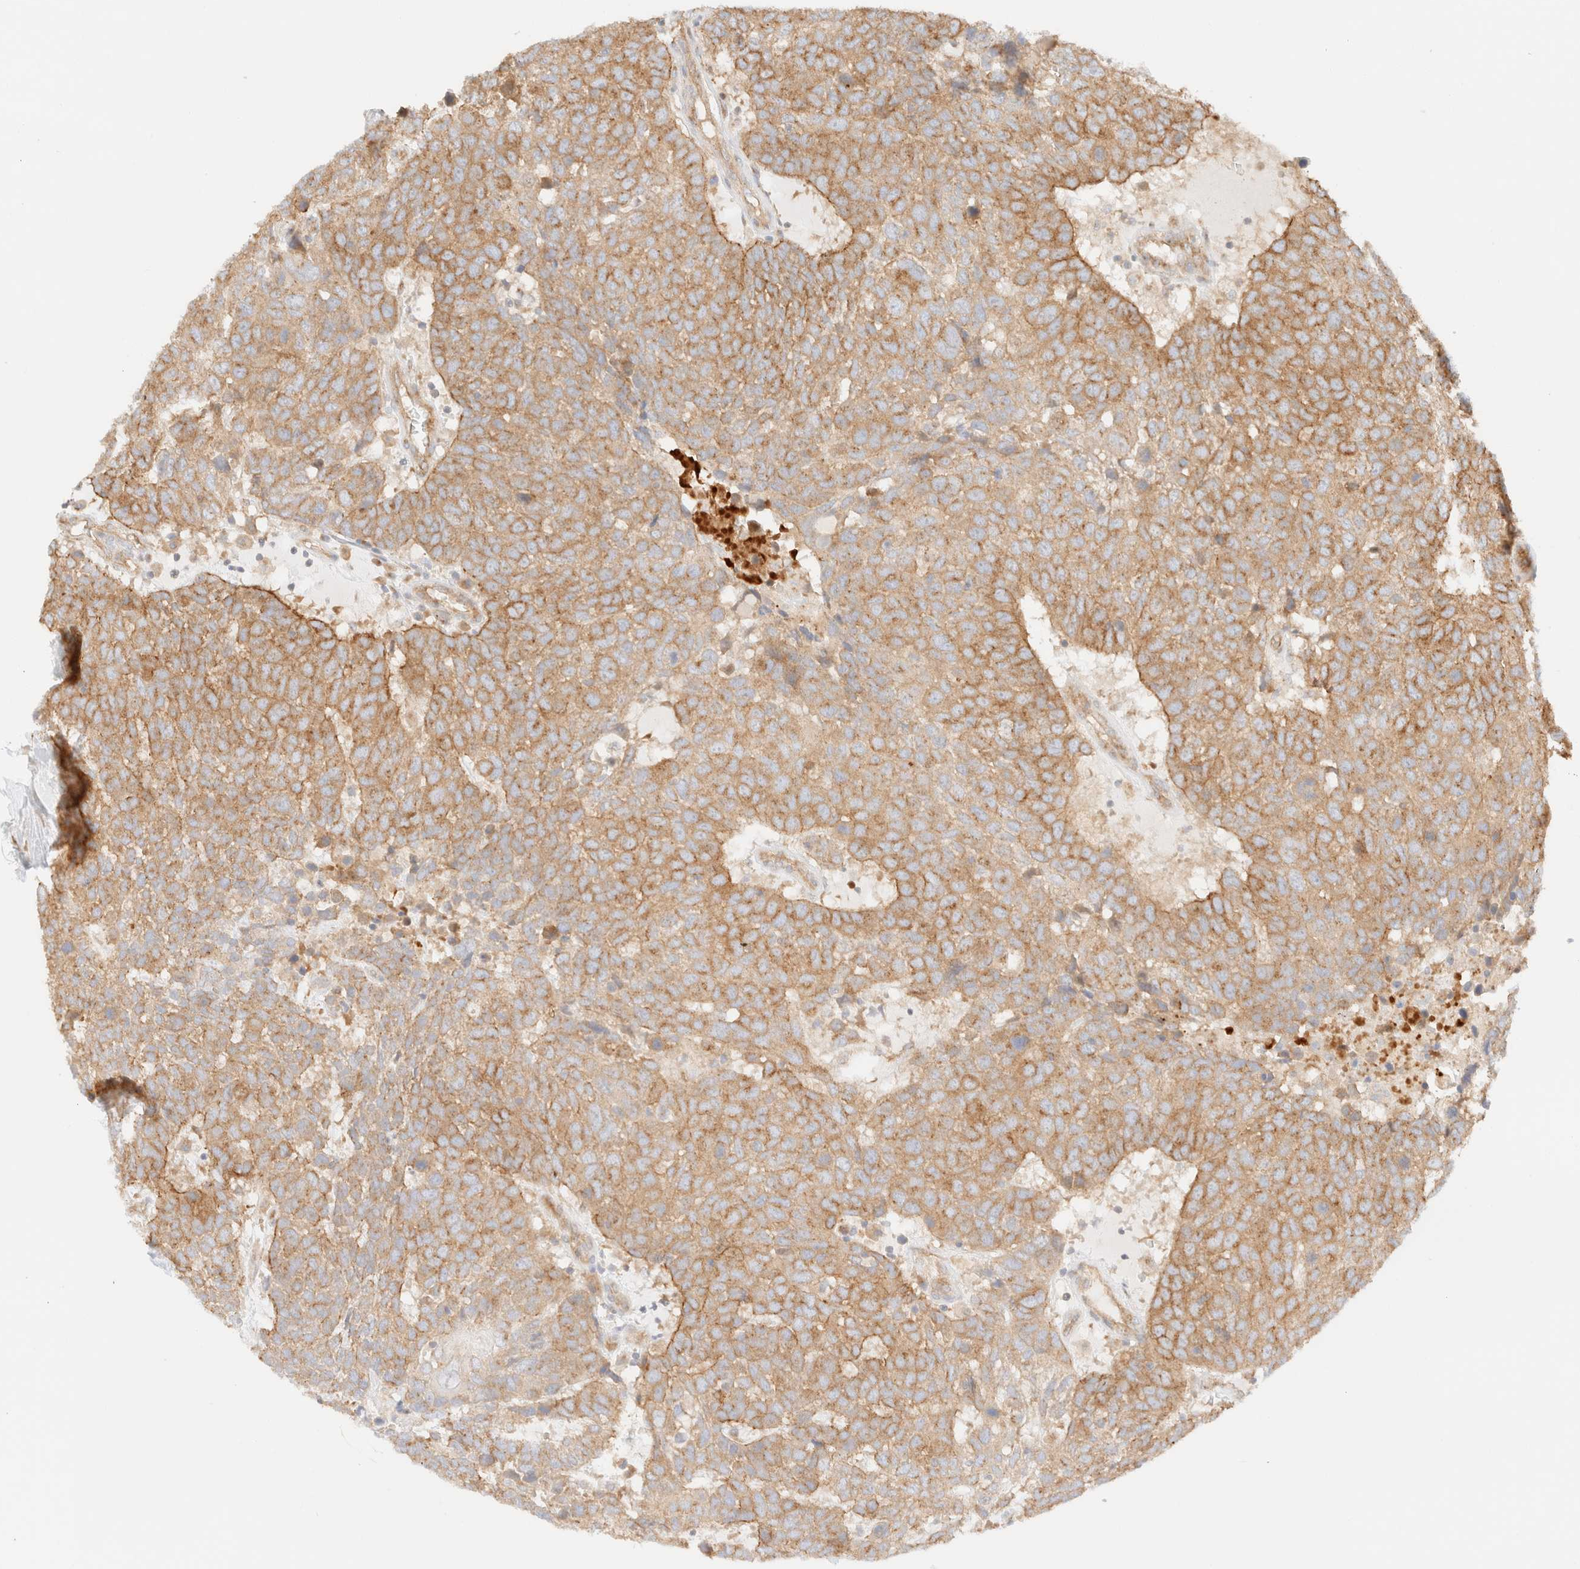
{"staining": {"intensity": "weak", "quantity": ">75%", "location": "cytoplasmic/membranous"}, "tissue": "head and neck cancer", "cell_type": "Tumor cells", "image_type": "cancer", "snomed": [{"axis": "morphology", "description": "Squamous cell carcinoma, NOS"}, {"axis": "topography", "description": "Head-Neck"}], "caption": "Immunohistochemistry (IHC) image of head and neck squamous cell carcinoma stained for a protein (brown), which reveals low levels of weak cytoplasmic/membranous positivity in approximately >75% of tumor cells.", "gene": "MYO10", "patient": {"sex": "male", "age": 66}}